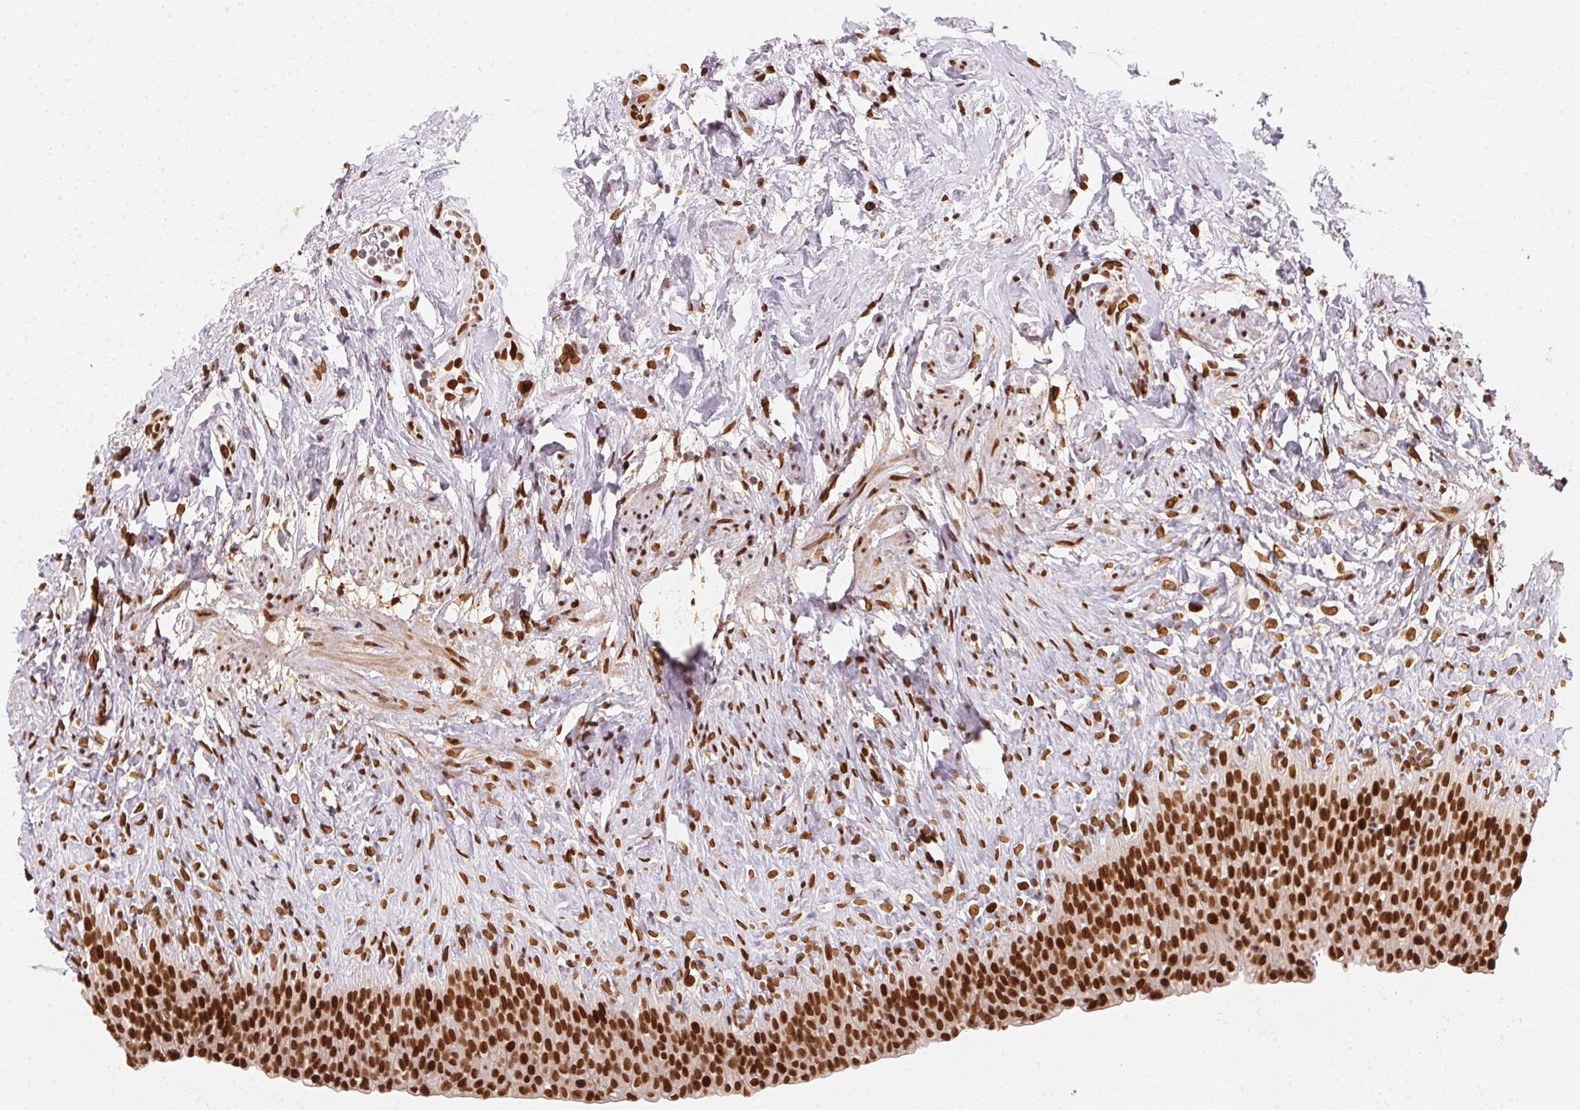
{"staining": {"intensity": "strong", "quantity": ">75%", "location": "nuclear"}, "tissue": "urinary bladder", "cell_type": "Urothelial cells", "image_type": "normal", "snomed": [{"axis": "morphology", "description": "Normal tissue, NOS"}, {"axis": "topography", "description": "Urinary bladder"}, {"axis": "topography", "description": "Prostate"}], "caption": "Immunohistochemistry of normal urinary bladder displays high levels of strong nuclear expression in approximately >75% of urothelial cells.", "gene": "SAP30BP", "patient": {"sex": "male", "age": 76}}